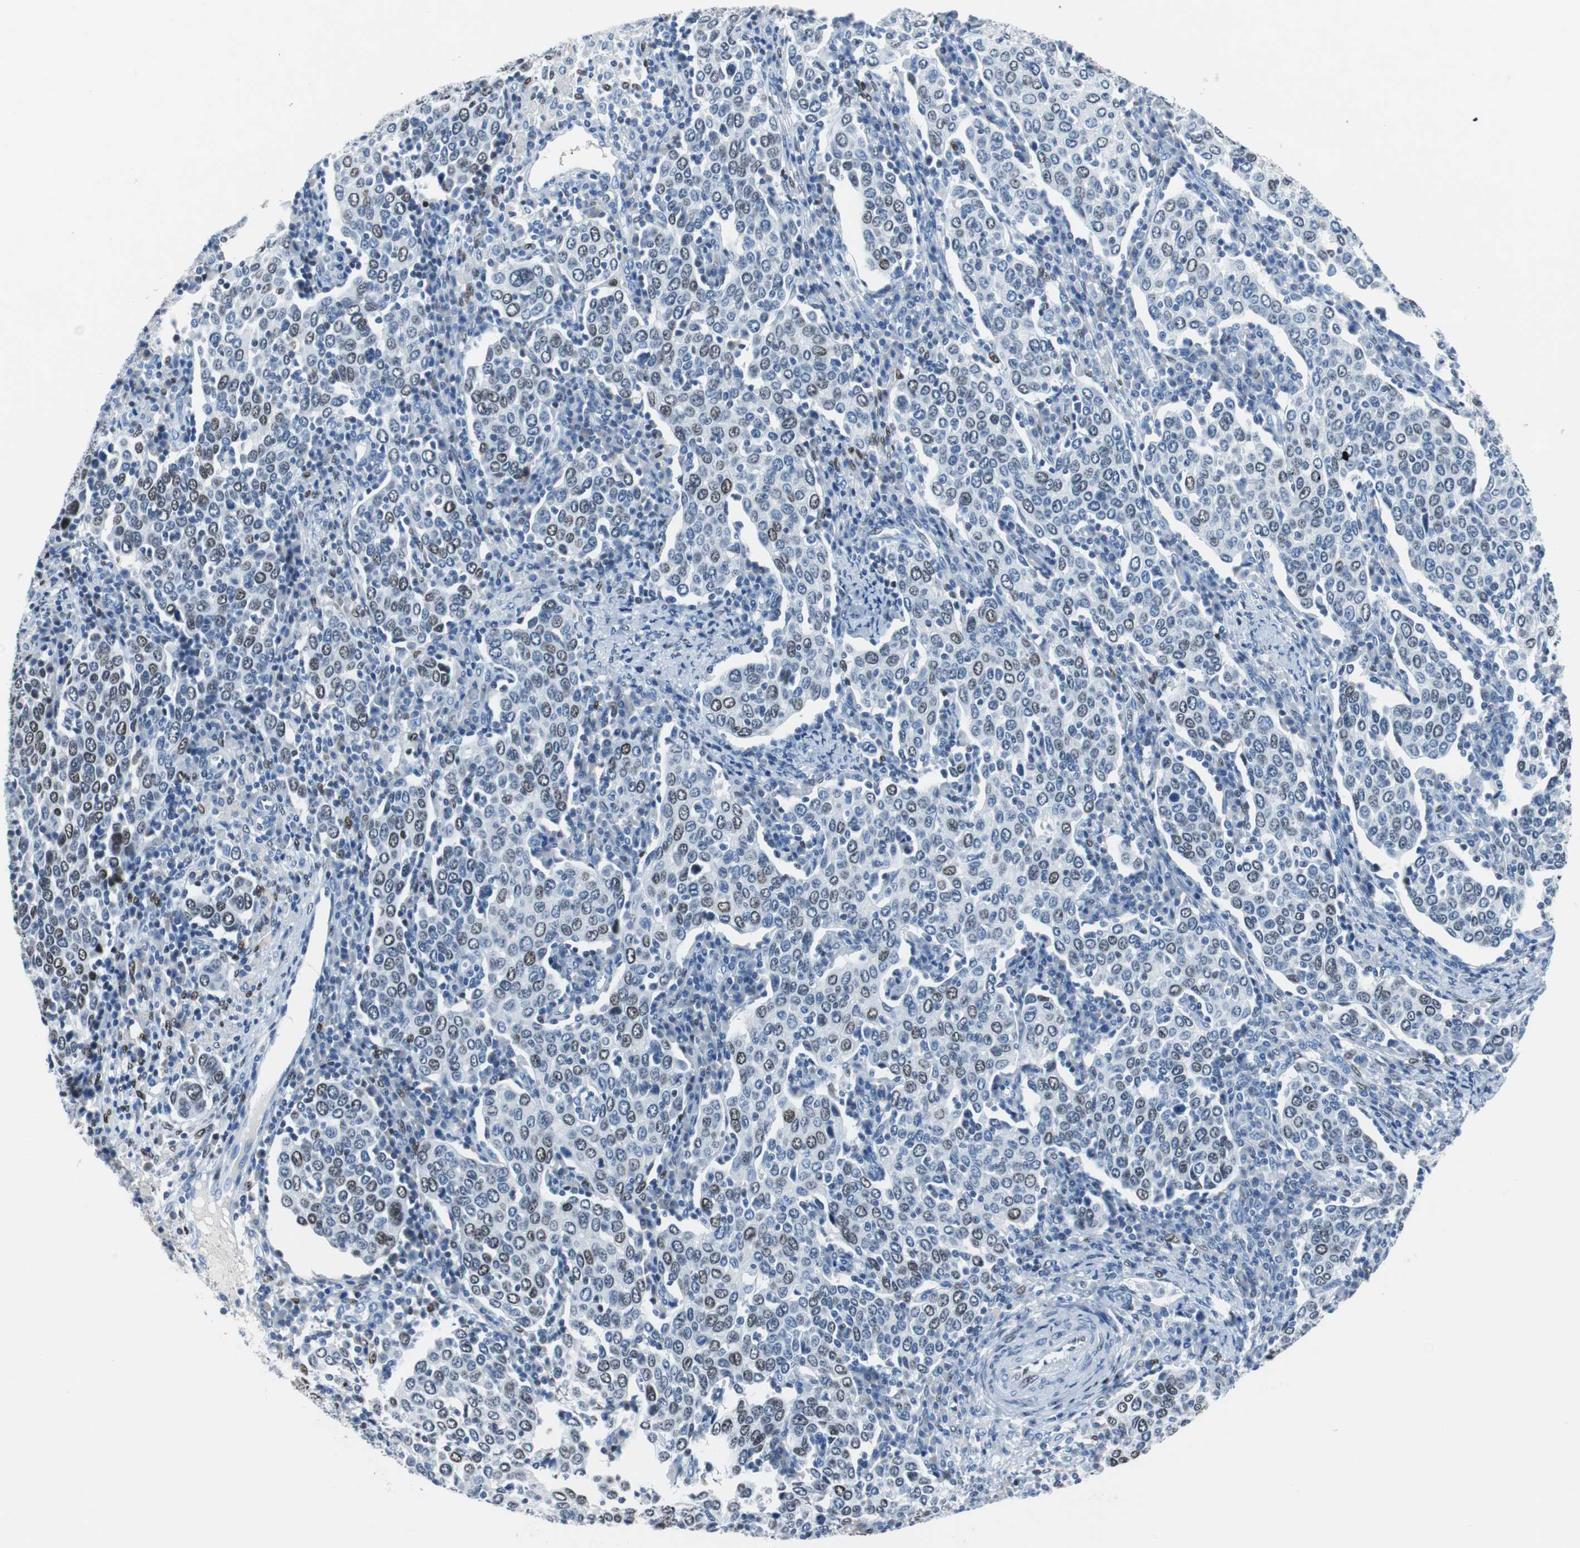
{"staining": {"intensity": "weak", "quantity": "<25%", "location": "nuclear"}, "tissue": "cervical cancer", "cell_type": "Tumor cells", "image_type": "cancer", "snomed": [{"axis": "morphology", "description": "Squamous cell carcinoma, NOS"}, {"axis": "topography", "description": "Cervix"}], "caption": "Tumor cells are negative for protein expression in human cervical cancer. Brightfield microscopy of immunohistochemistry stained with DAB (brown) and hematoxylin (blue), captured at high magnification.", "gene": "JUN", "patient": {"sex": "female", "age": 40}}